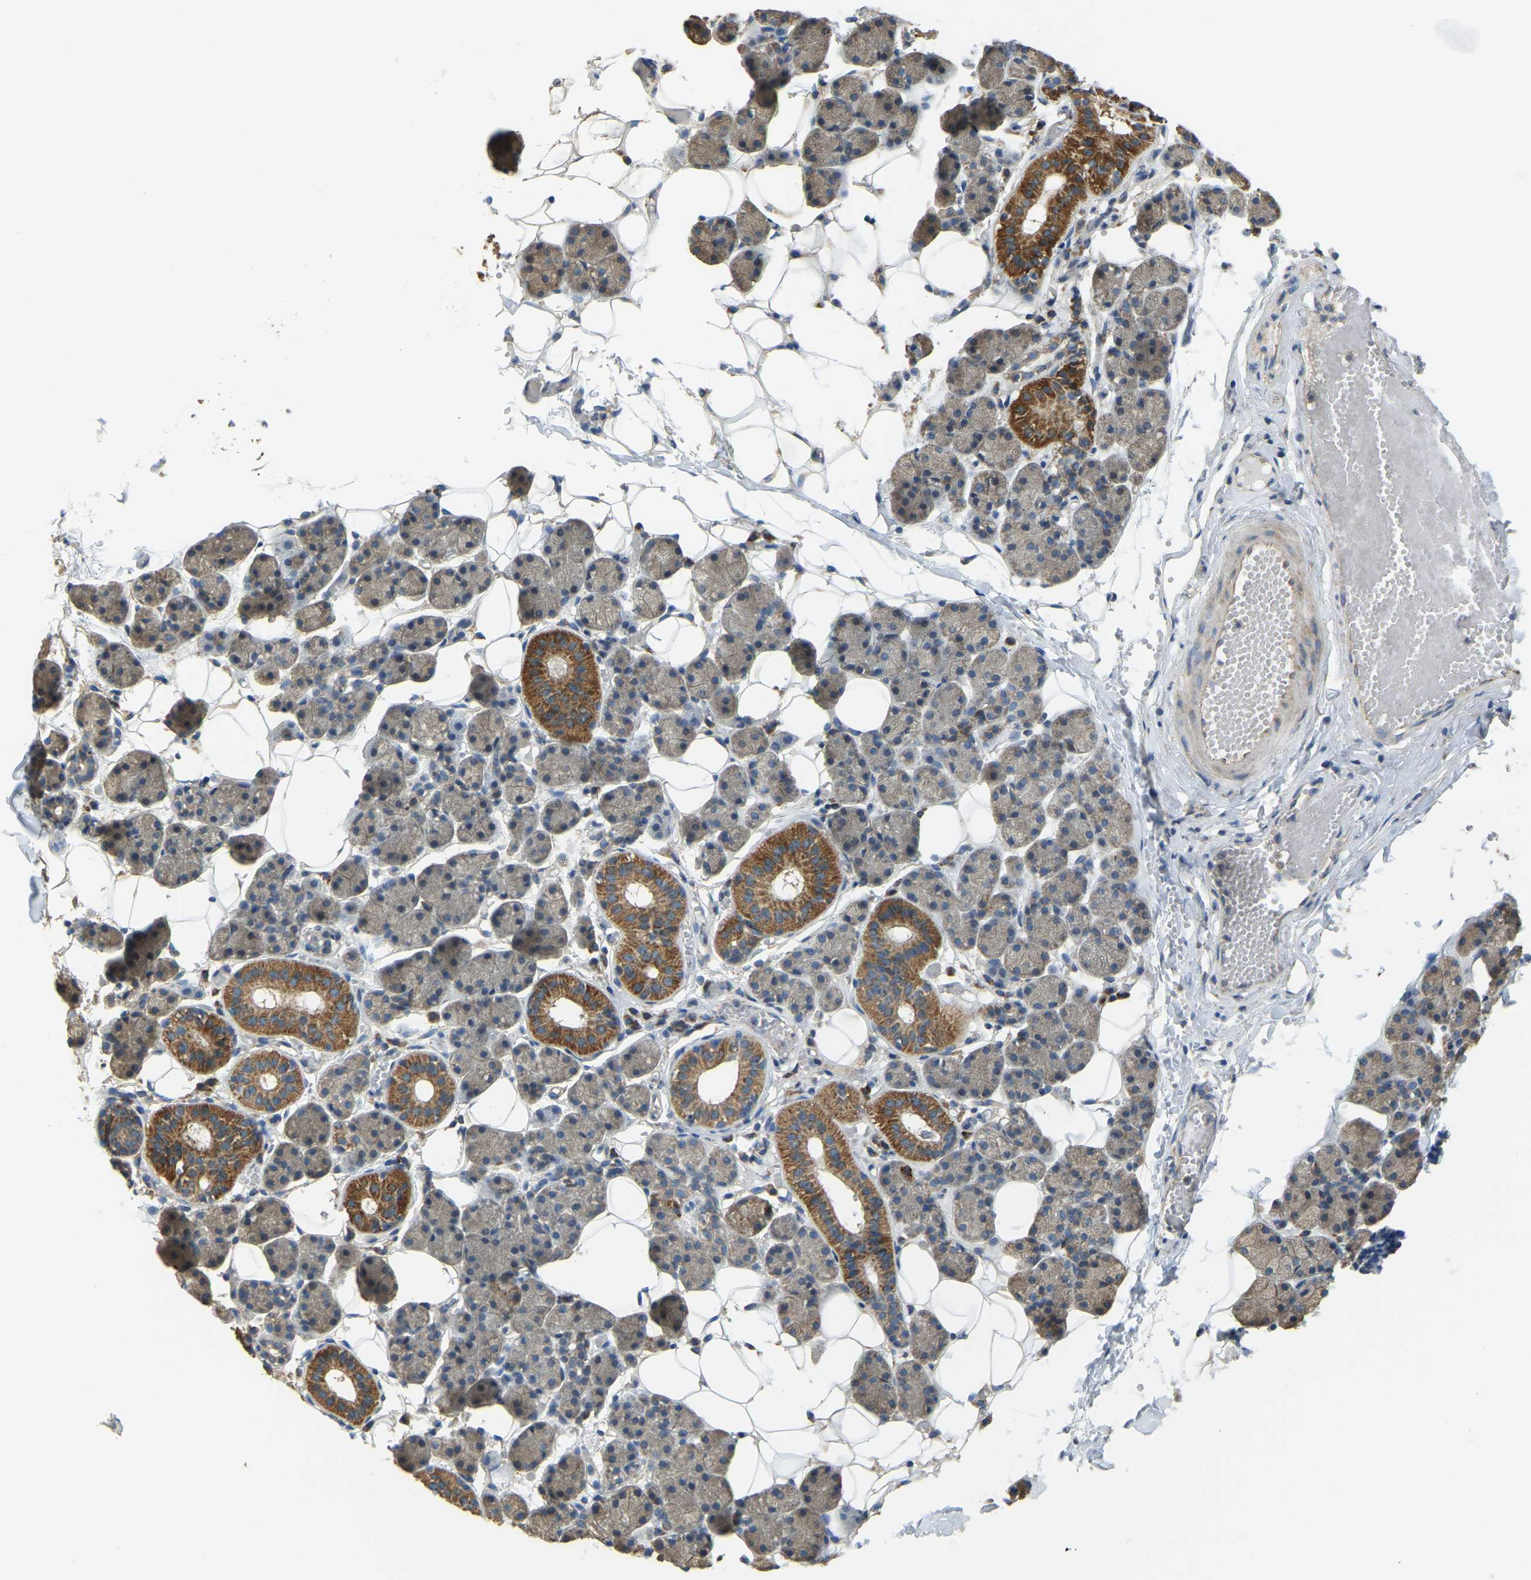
{"staining": {"intensity": "moderate", "quantity": "25%-75%", "location": "cytoplasmic/membranous"}, "tissue": "salivary gland", "cell_type": "Glandular cells", "image_type": "normal", "snomed": [{"axis": "morphology", "description": "Normal tissue, NOS"}, {"axis": "topography", "description": "Salivary gland"}], "caption": "Human salivary gland stained with a brown dye exhibits moderate cytoplasmic/membranous positive positivity in approximately 25%-75% of glandular cells.", "gene": "PSMD7", "patient": {"sex": "female", "age": 33}}